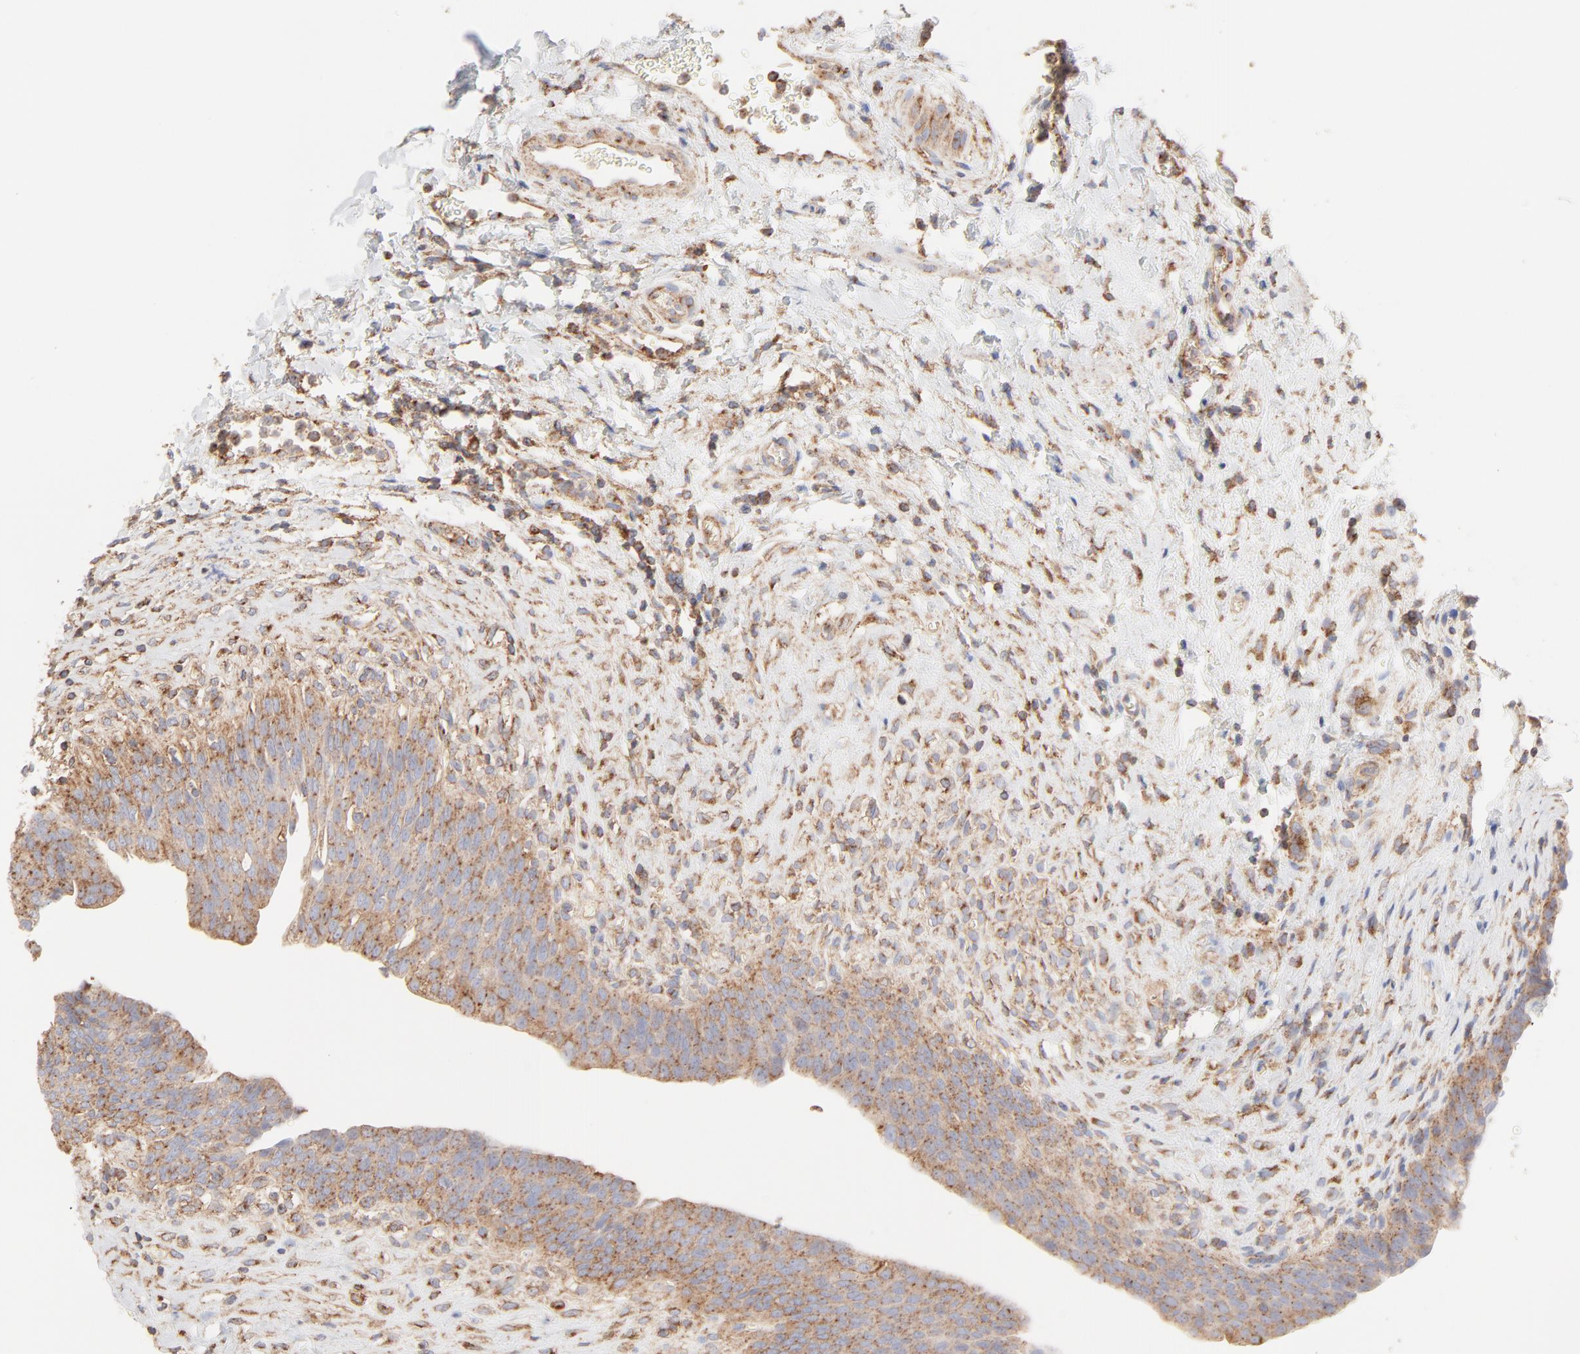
{"staining": {"intensity": "moderate", "quantity": ">75%", "location": "cytoplasmic/membranous"}, "tissue": "urinary bladder", "cell_type": "Urothelial cells", "image_type": "normal", "snomed": [{"axis": "morphology", "description": "Normal tissue, NOS"}, {"axis": "morphology", "description": "Dysplasia, NOS"}, {"axis": "topography", "description": "Urinary bladder"}], "caption": "Brown immunohistochemical staining in normal human urinary bladder displays moderate cytoplasmic/membranous positivity in approximately >75% of urothelial cells. (IHC, brightfield microscopy, high magnification).", "gene": "CLTB", "patient": {"sex": "male", "age": 35}}